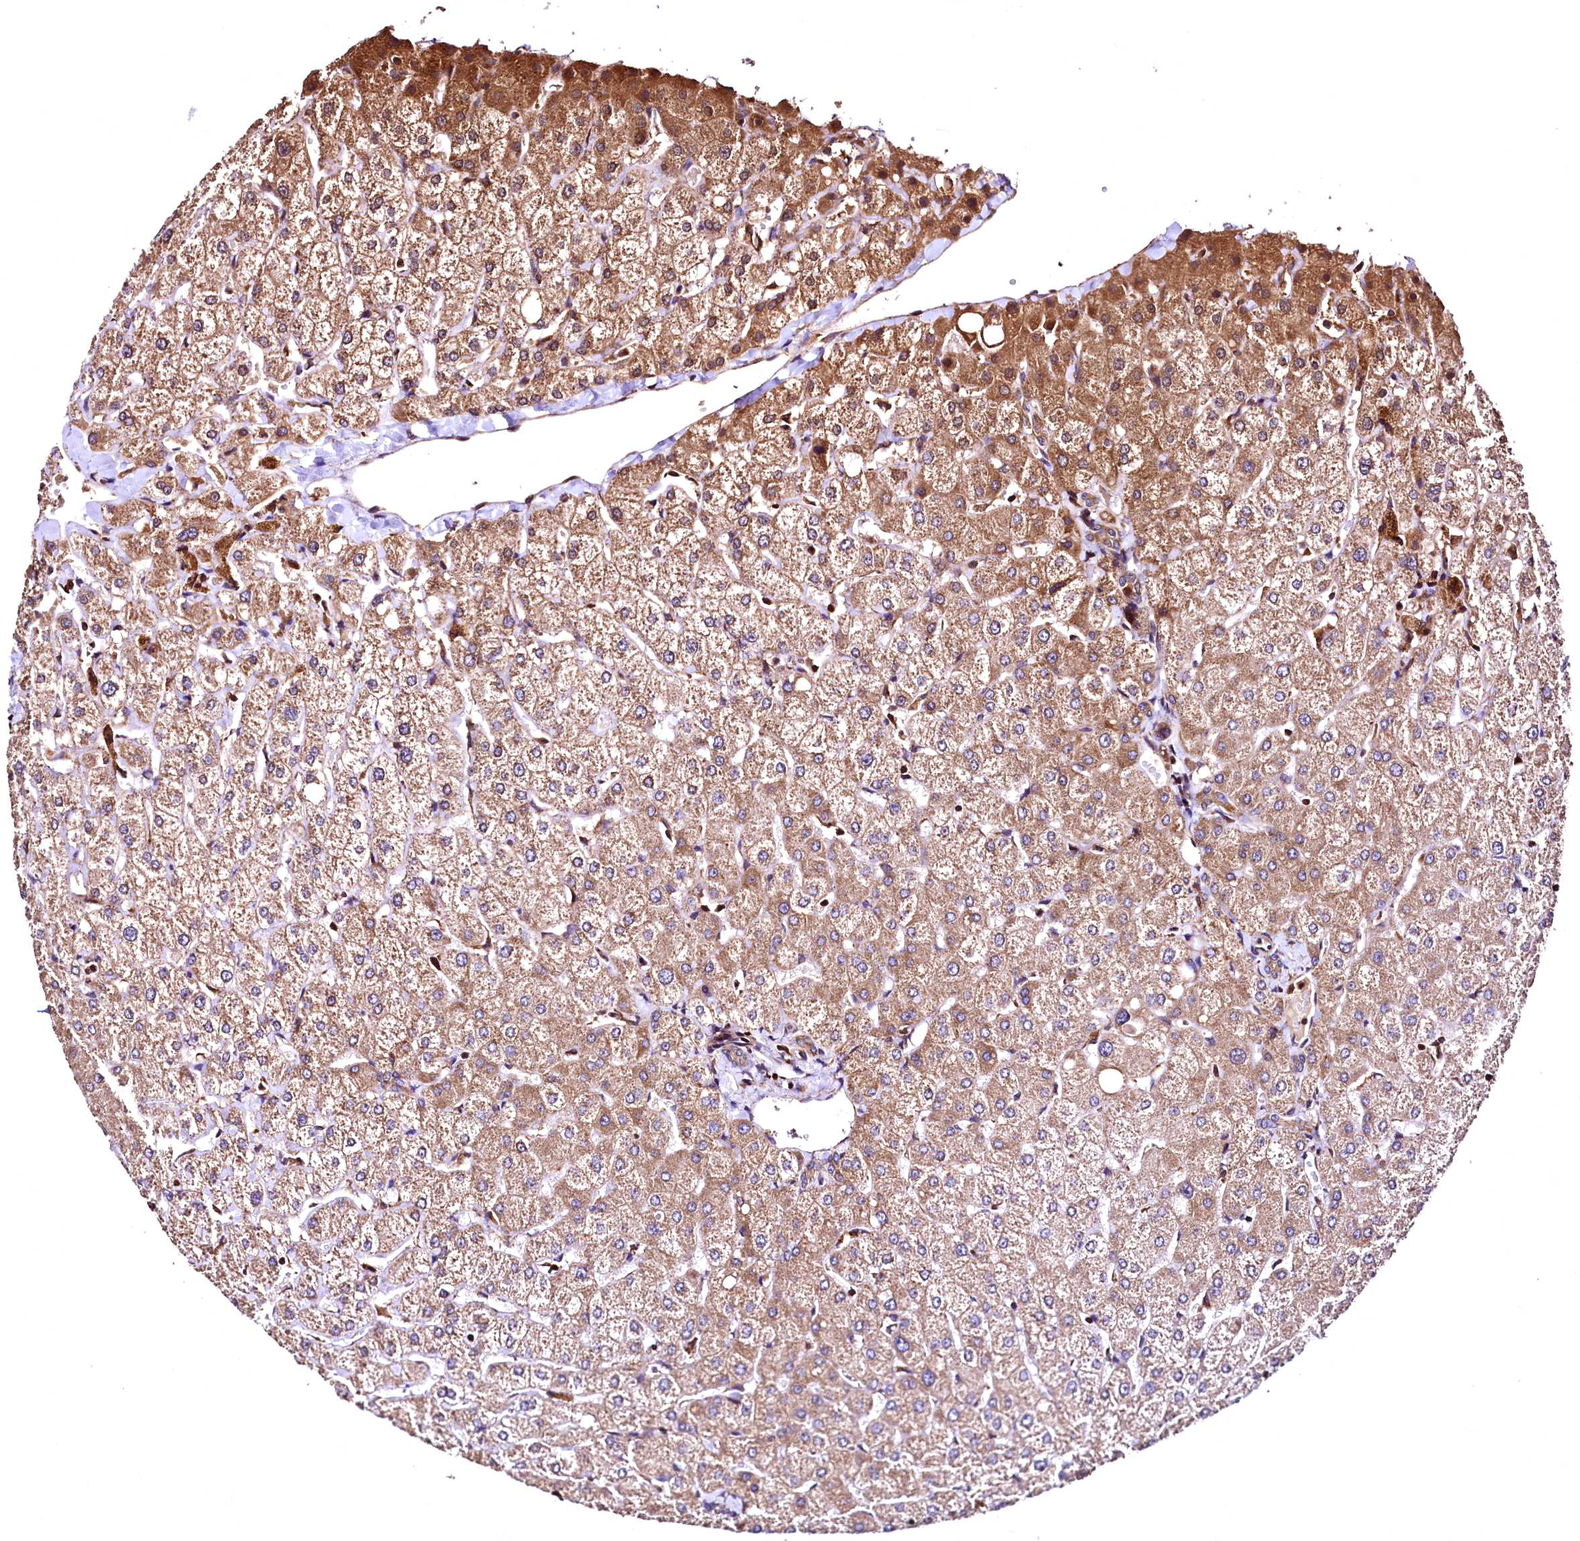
{"staining": {"intensity": "moderate", "quantity": ">75%", "location": "cytoplasmic/membranous"}, "tissue": "liver", "cell_type": "Cholangiocytes", "image_type": "normal", "snomed": [{"axis": "morphology", "description": "Normal tissue, NOS"}, {"axis": "topography", "description": "Liver"}], "caption": "The immunohistochemical stain shows moderate cytoplasmic/membranous staining in cholangiocytes of benign liver.", "gene": "LRSAM1", "patient": {"sex": "female", "age": 54}}